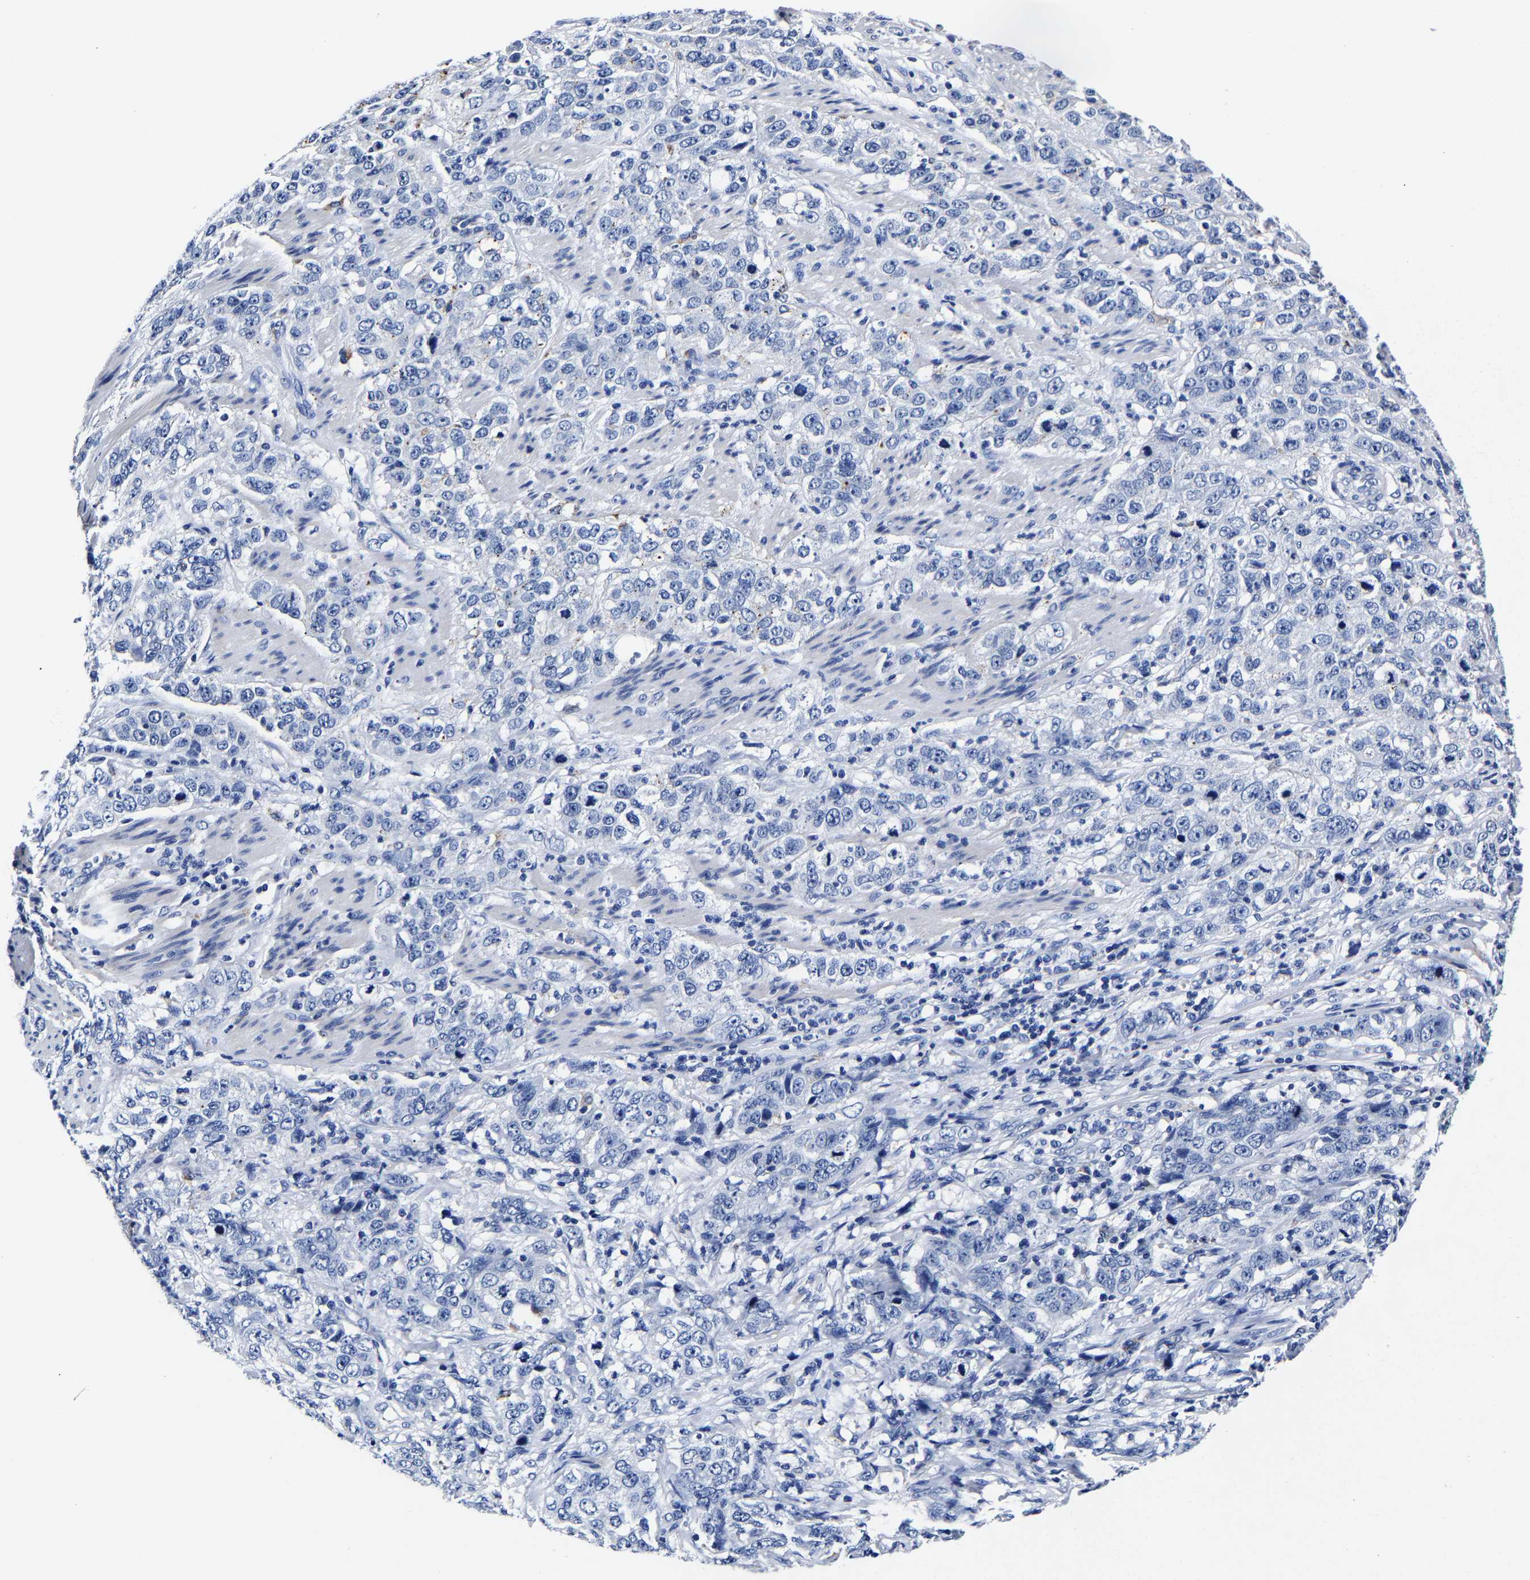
{"staining": {"intensity": "negative", "quantity": "none", "location": "none"}, "tissue": "stomach cancer", "cell_type": "Tumor cells", "image_type": "cancer", "snomed": [{"axis": "morphology", "description": "Adenocarcinoma, NOS"}, {"axis": "topography", "description": "Stomach"}], "caption": "Histopathology image shows no protein positivity in tumor cells of stomach adenocarcinoma tissue. (DAB (3,3'-diaminobenzidine) immunohistochemistry (IHC) visualized using brightfield microscopy, high magnification).", "gene": "CPA2", "patient": {"sex": "male", "age": 48}}